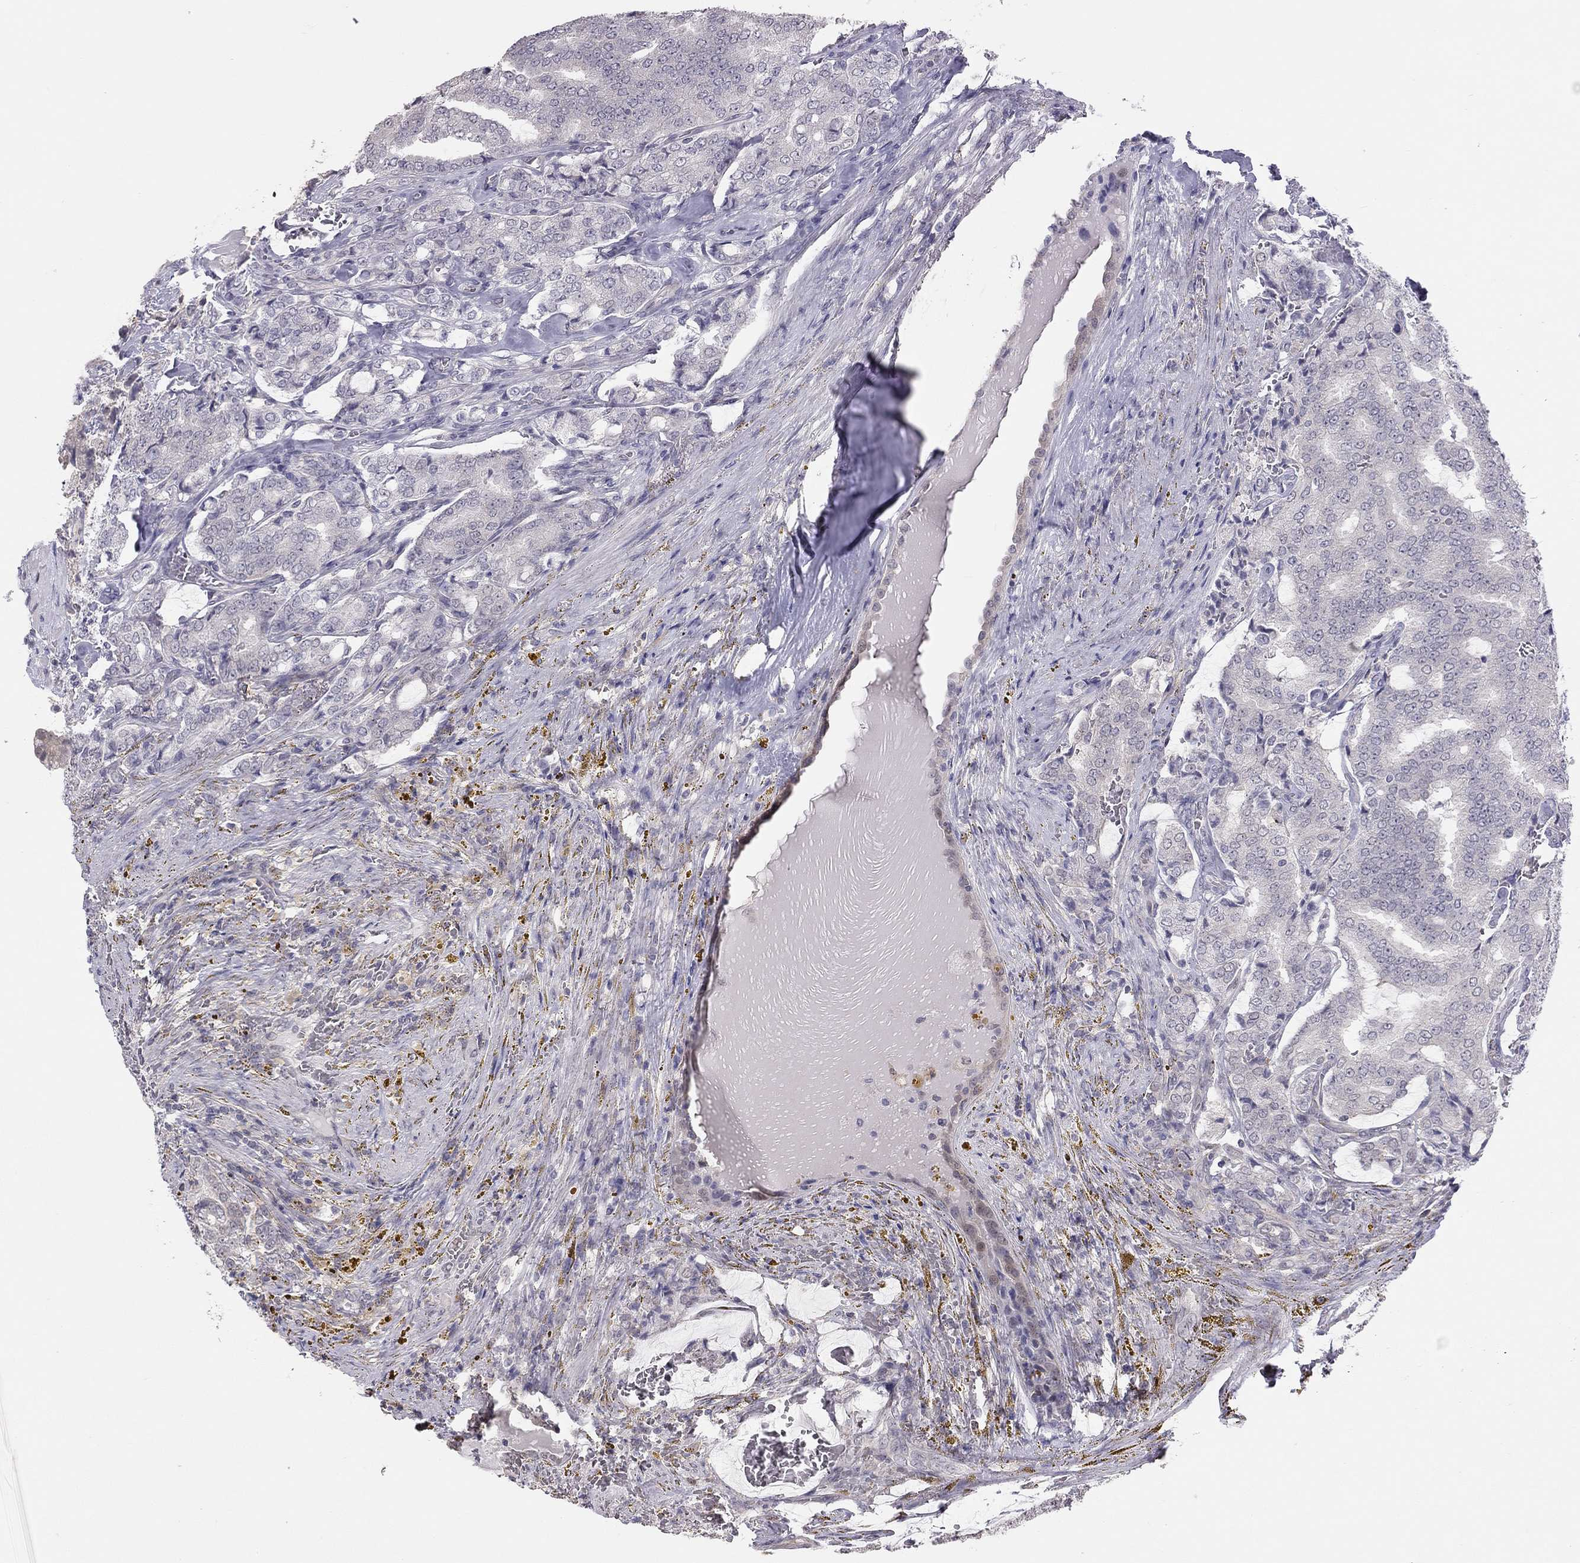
{"staining": {"intensity": "negative", "quantity": "none", "location": "none"}, "tissue": "prostate cancer", "cell_type": "Tumor cells", "image_type": "cancer", "snomed": [{"axis": "morphology", "description": "Adenocarcinoma, NOS"}, {"axis": "topography", "description": "Prostate"}], "caption": "This photomicrograph is of prostate cancer (adenocarcinoma) stained with immunohistochemistry (IHC) to label a protein in brown with the nuclei are counter-stained blue. There is no expression in tumor cells.", "gene": "HSF2BP", "patient": {"sex": "male", "age": 65}}